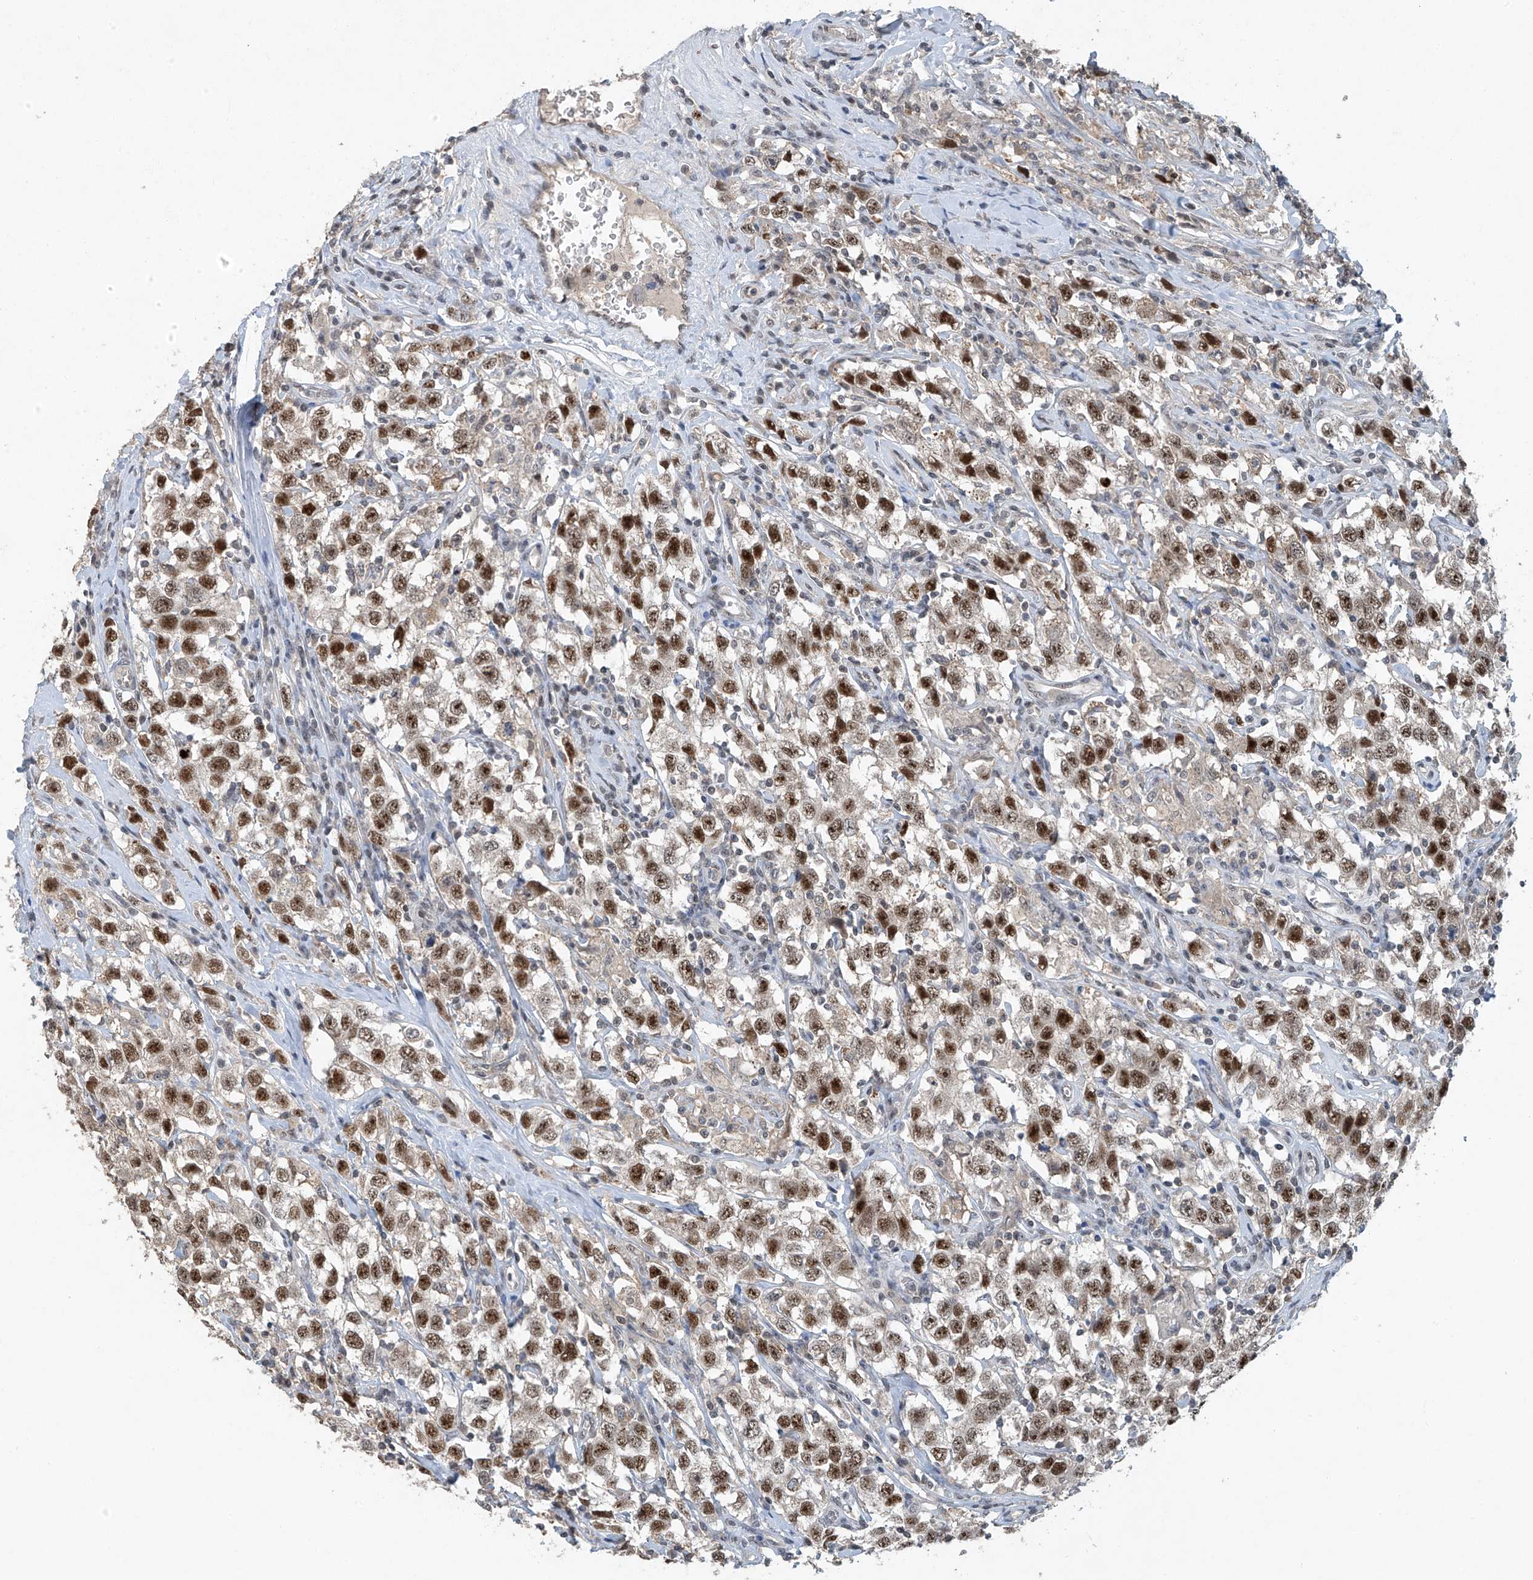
{"staining": {"intensity": "strong", "quantity": "25%-75%", "location": "nuclear"}, "tissue": "testis cancer", "cell_type": "Tumor cells", "image_type": "cancer", "snomed": [{"axis": "morphology", "description": "Seminoma, NOS"}, {"axis": "topography", "description": "Testis"}], "caption": "About 25%-75% of tumor cells in testis cancer (seminoma) display strong nuclear protein positivity as visualized by brown immunohistochemical staining.", "gene": "TAF8", "patient": {"sex": "male", "age": 41}}